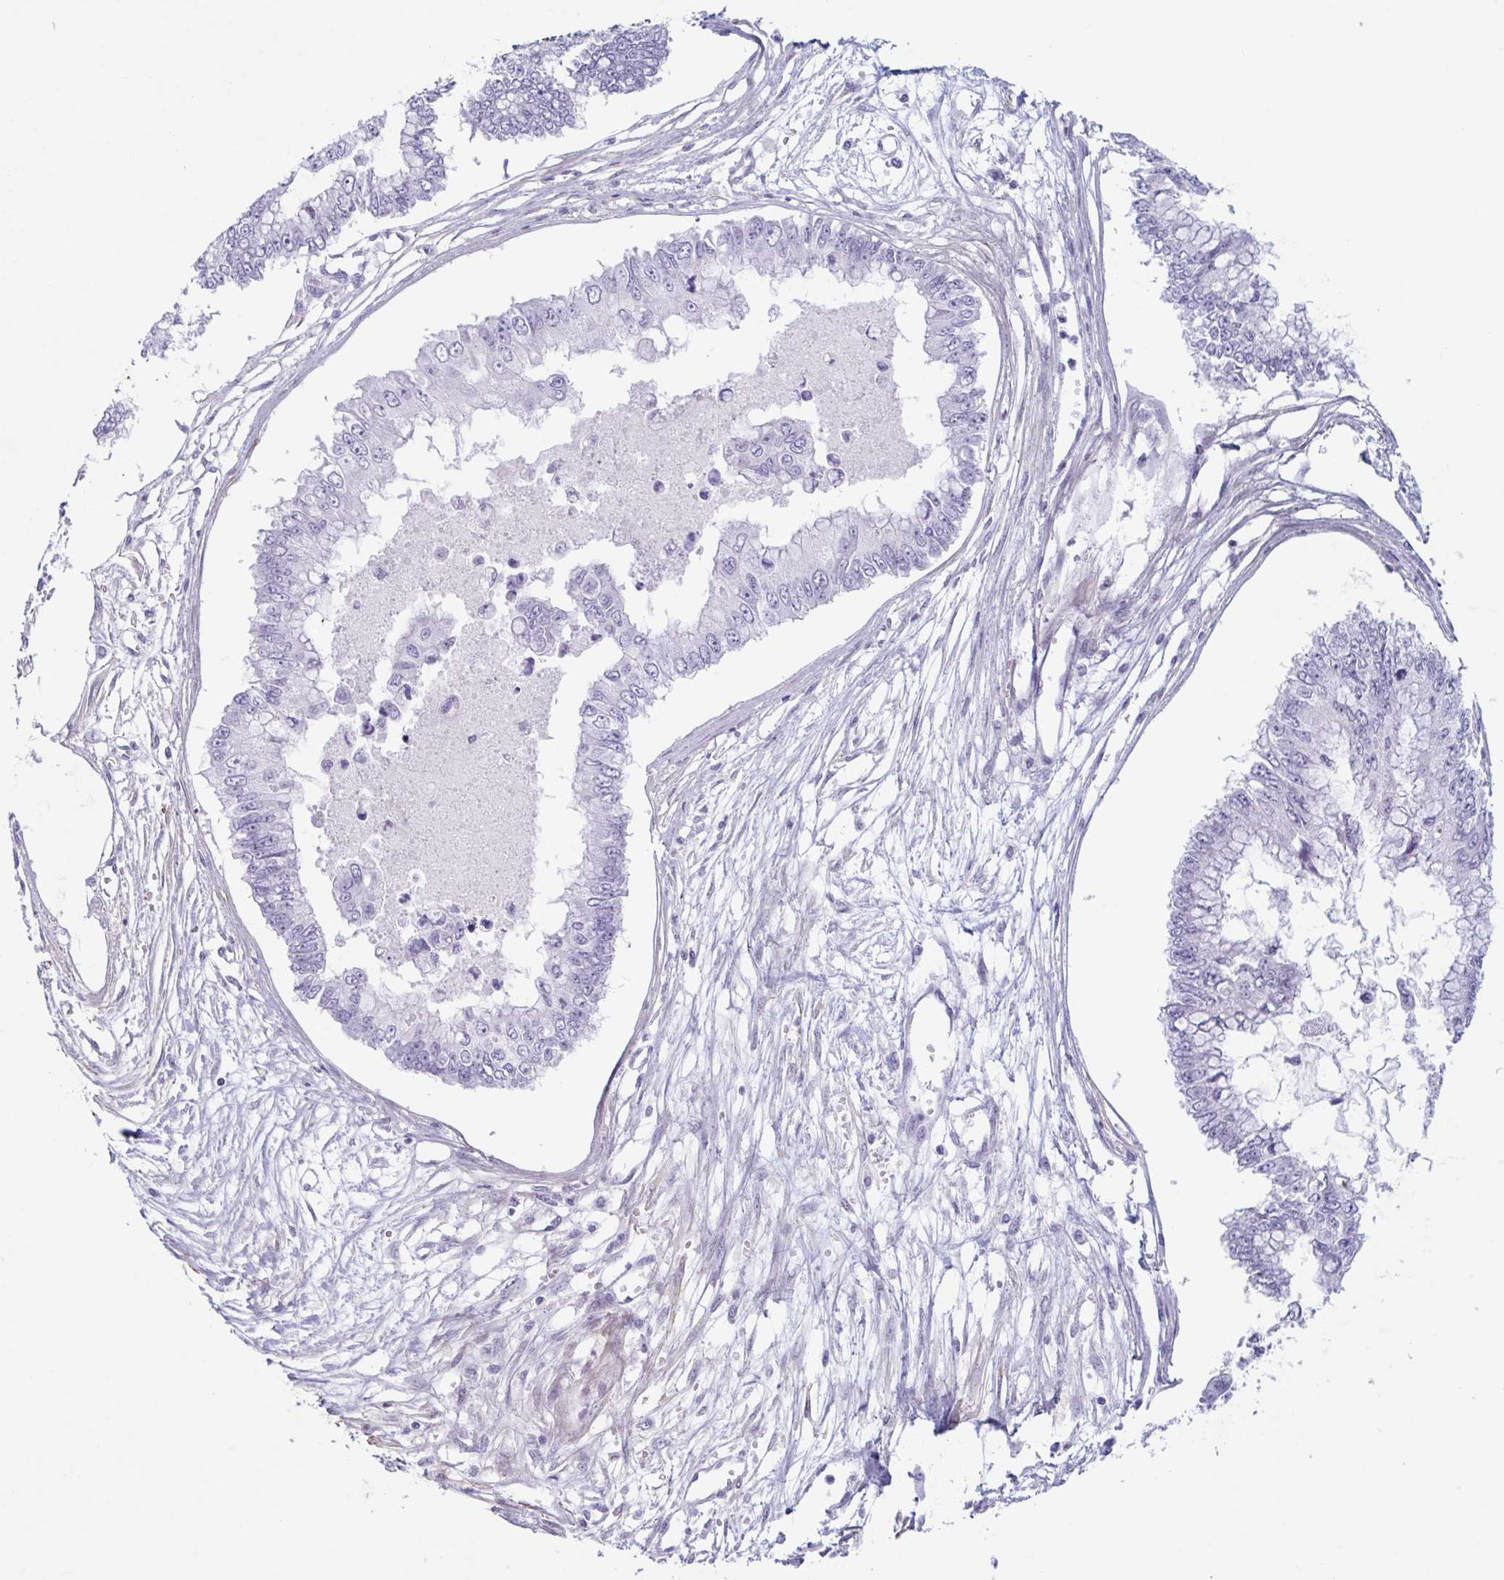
{"staining": {"intensity": "negative", "quantity": "none", "location": "none"}, "tissue": "ovarian cancer", "cell_type": "Tumor cells", "image_type": "cancer", "snomed": [{"axis": "morphology", "description": "Cystadenocarcinoma, mucinous, NOS"}, {"axis": "topography", "description": "Ovary"}], "caption": "Tumor cells show no significant protein expression in ovarian cancer (mucinous cystadenocarcinoma).", "gene": "MYH10", "patient": {"sex": "female", "age": 72}}